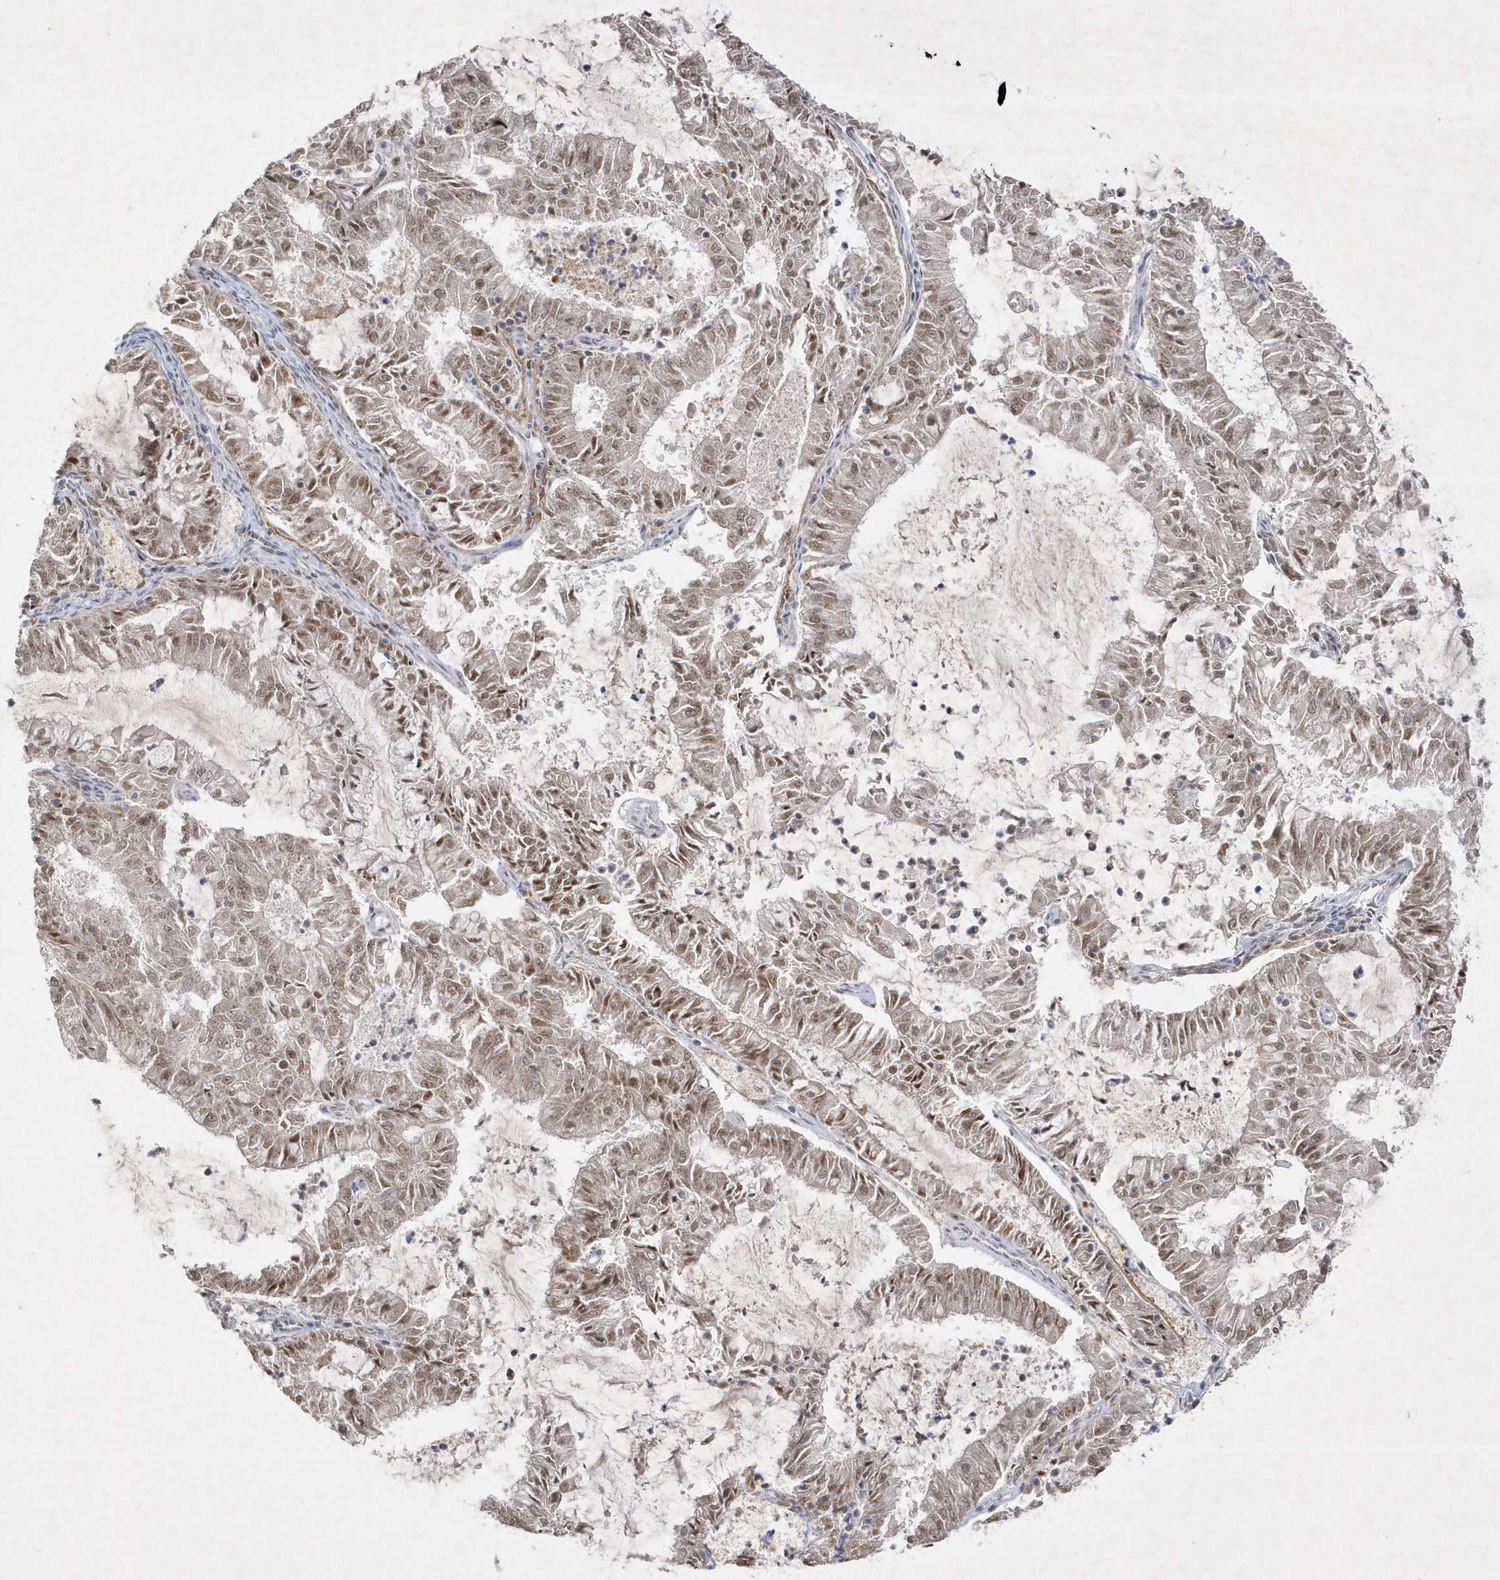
{"staining": {"intensity": "moderate", "quantity": ">75%", "location": "nuclear"}, "tissue": "endometrial cancer", "cell_type": "Tumor cells", "image_type": "cancer", "snomed": [{"axis": "morphology", "description": "Adenocarcinoma, NOS"}, {"axis": "topography", "description": "Endometrium"}], "caption": "Protein expression by immunohistochemistry shows moderate nuclear positivity in approximately >75% of tumor cells in adenocarcinoma (endometrial).", "gene": "CPSF3", "patient": {"sex": "female", "age": 57}}